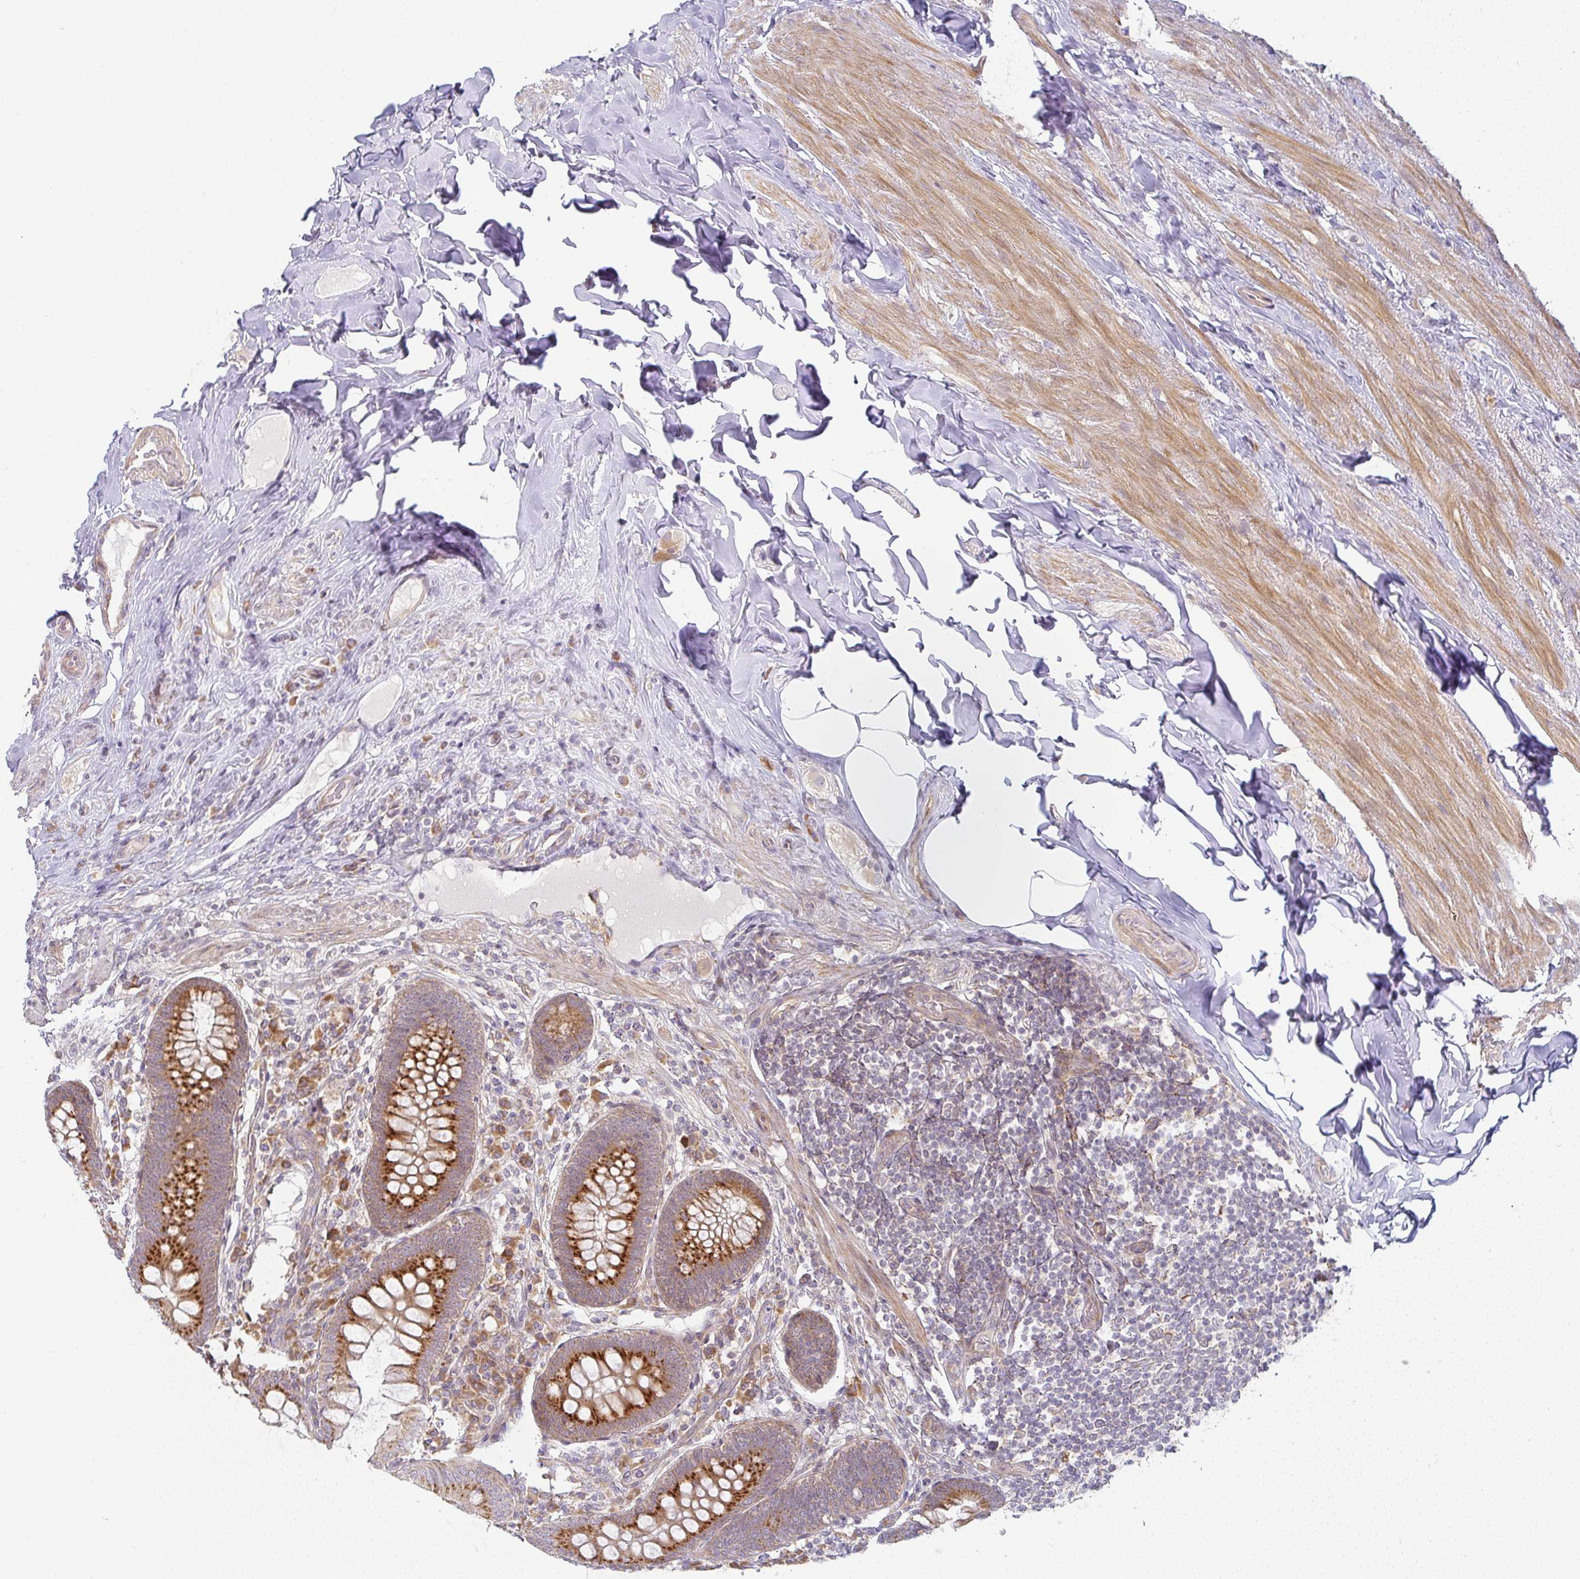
{"staining": {"intensity": "strong", "quantity": ">75%", "location": "cytoplasmic/membranous"}, "tissue": "appendix", "cell_type": "Glandular cells", "image_type": "normal", "snomed": [{"axis": "morphology", "description": "Normal tissue, NOS"}, {"axis": "topography", "description": "Appendix"}], "caption": "Immunohistochemistry (DAB (3,3'-diaminobenzidine)) staining of normal appendix demonstrates strong cytoplasmic/membranous protein staining in approximately >75% of glandular cells. The staining was performed using DAB (3,3'-diaminobenzidine), with brown indicating positive protein expression. Nuclei are stained blue with hematoxylin.", "gene": "MOB1A", "patient": {"sex": "male", "age": 71}}